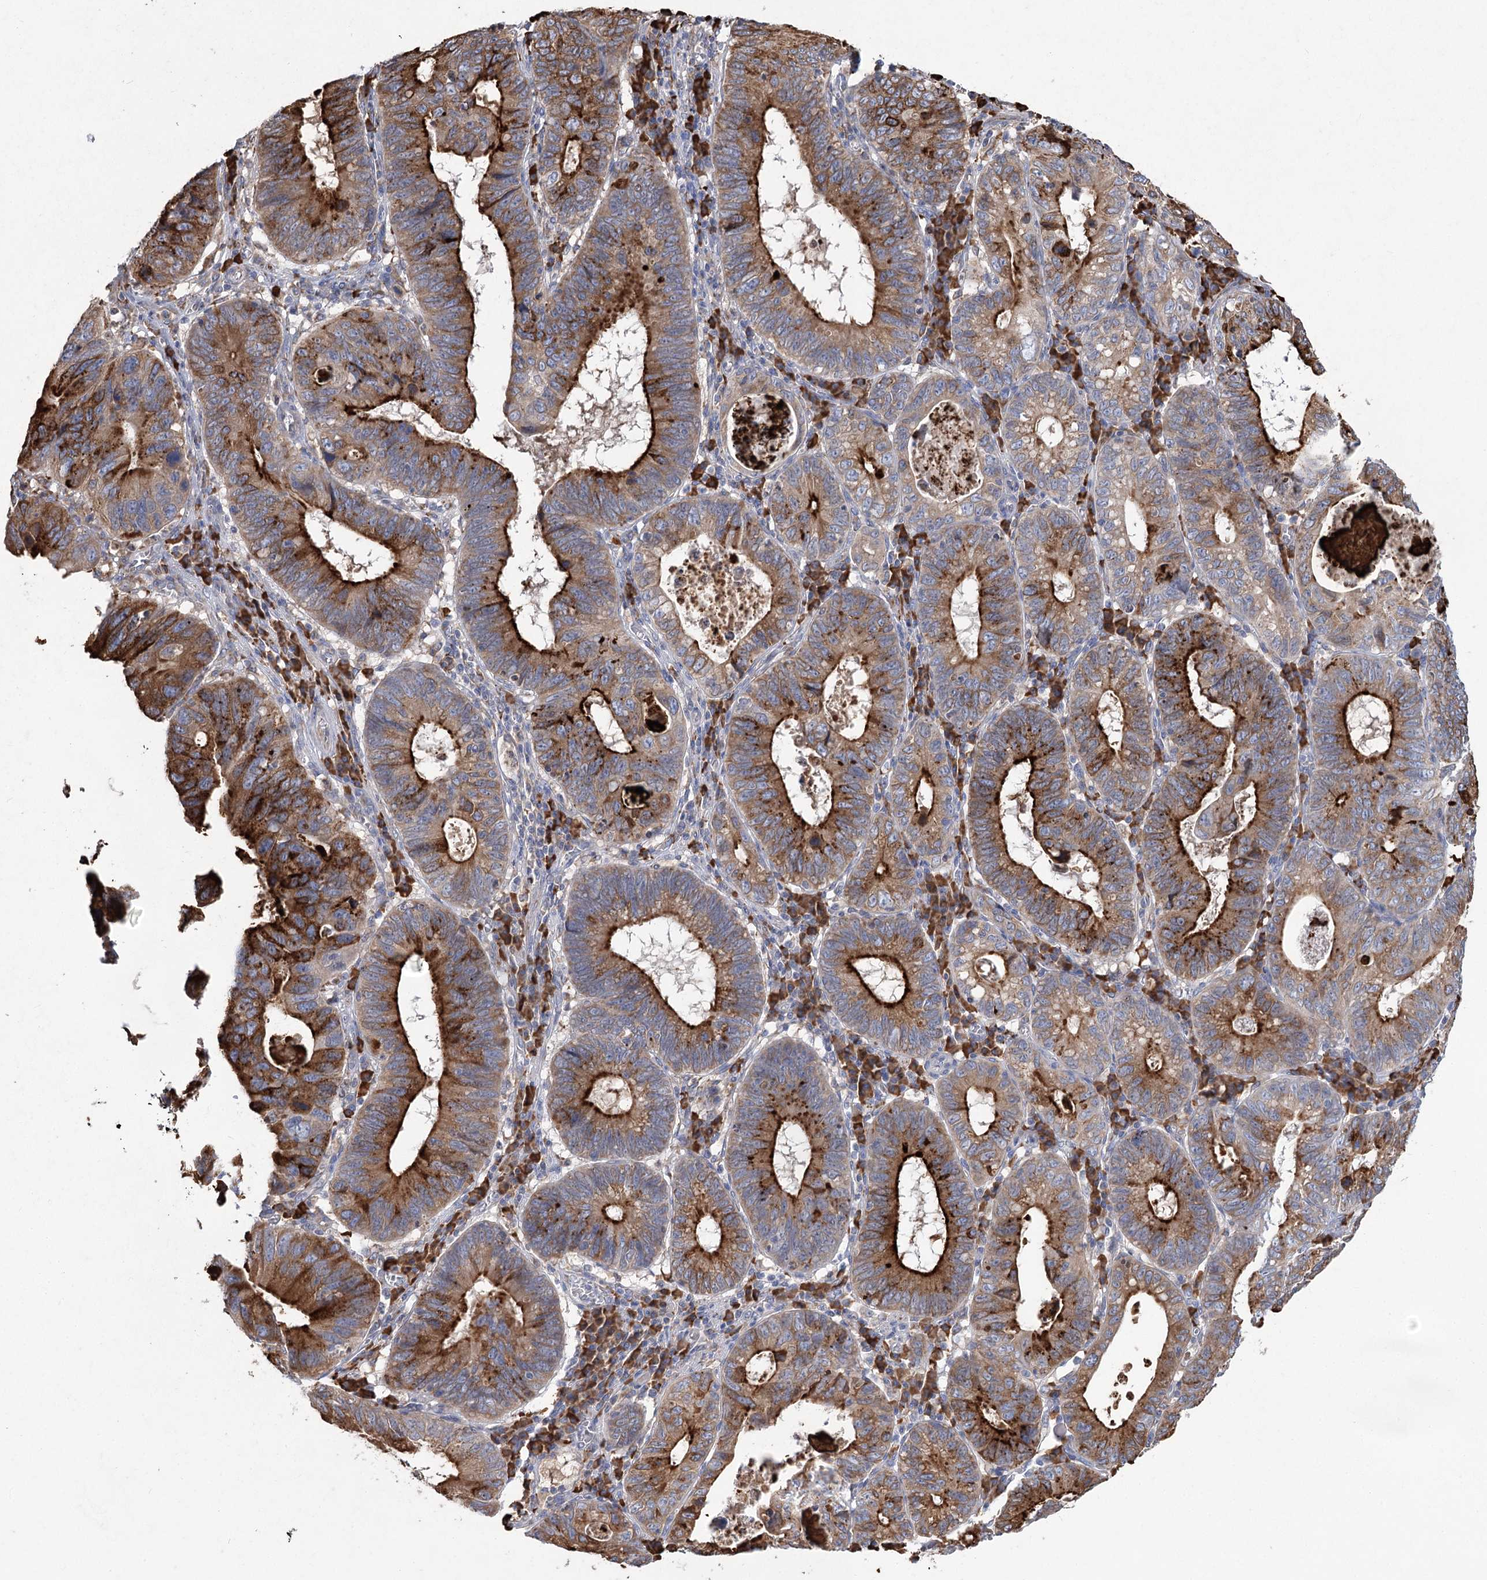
{"staining": {"intensity": "strong", "quantity": ">75%", "location": "cytoplasmic/membranous"}, "tissue": "stomach cancer", "cell_type": "Tumor cells", "image_type": "cancer", "snomed": [{"axis": "morphology", "description": "Adenocarcinoma, NOS"}, {"axis": "topography", "description": "Stomach"}], "caption": "Immunohistochemical staining of adenocarcinoma (stomach) displays high levels of strong cytoplasmic/membranous staining in about >75% of tumor cells.", "gene": "METTL24", "patient": {"sex": "male", "age": 59}}